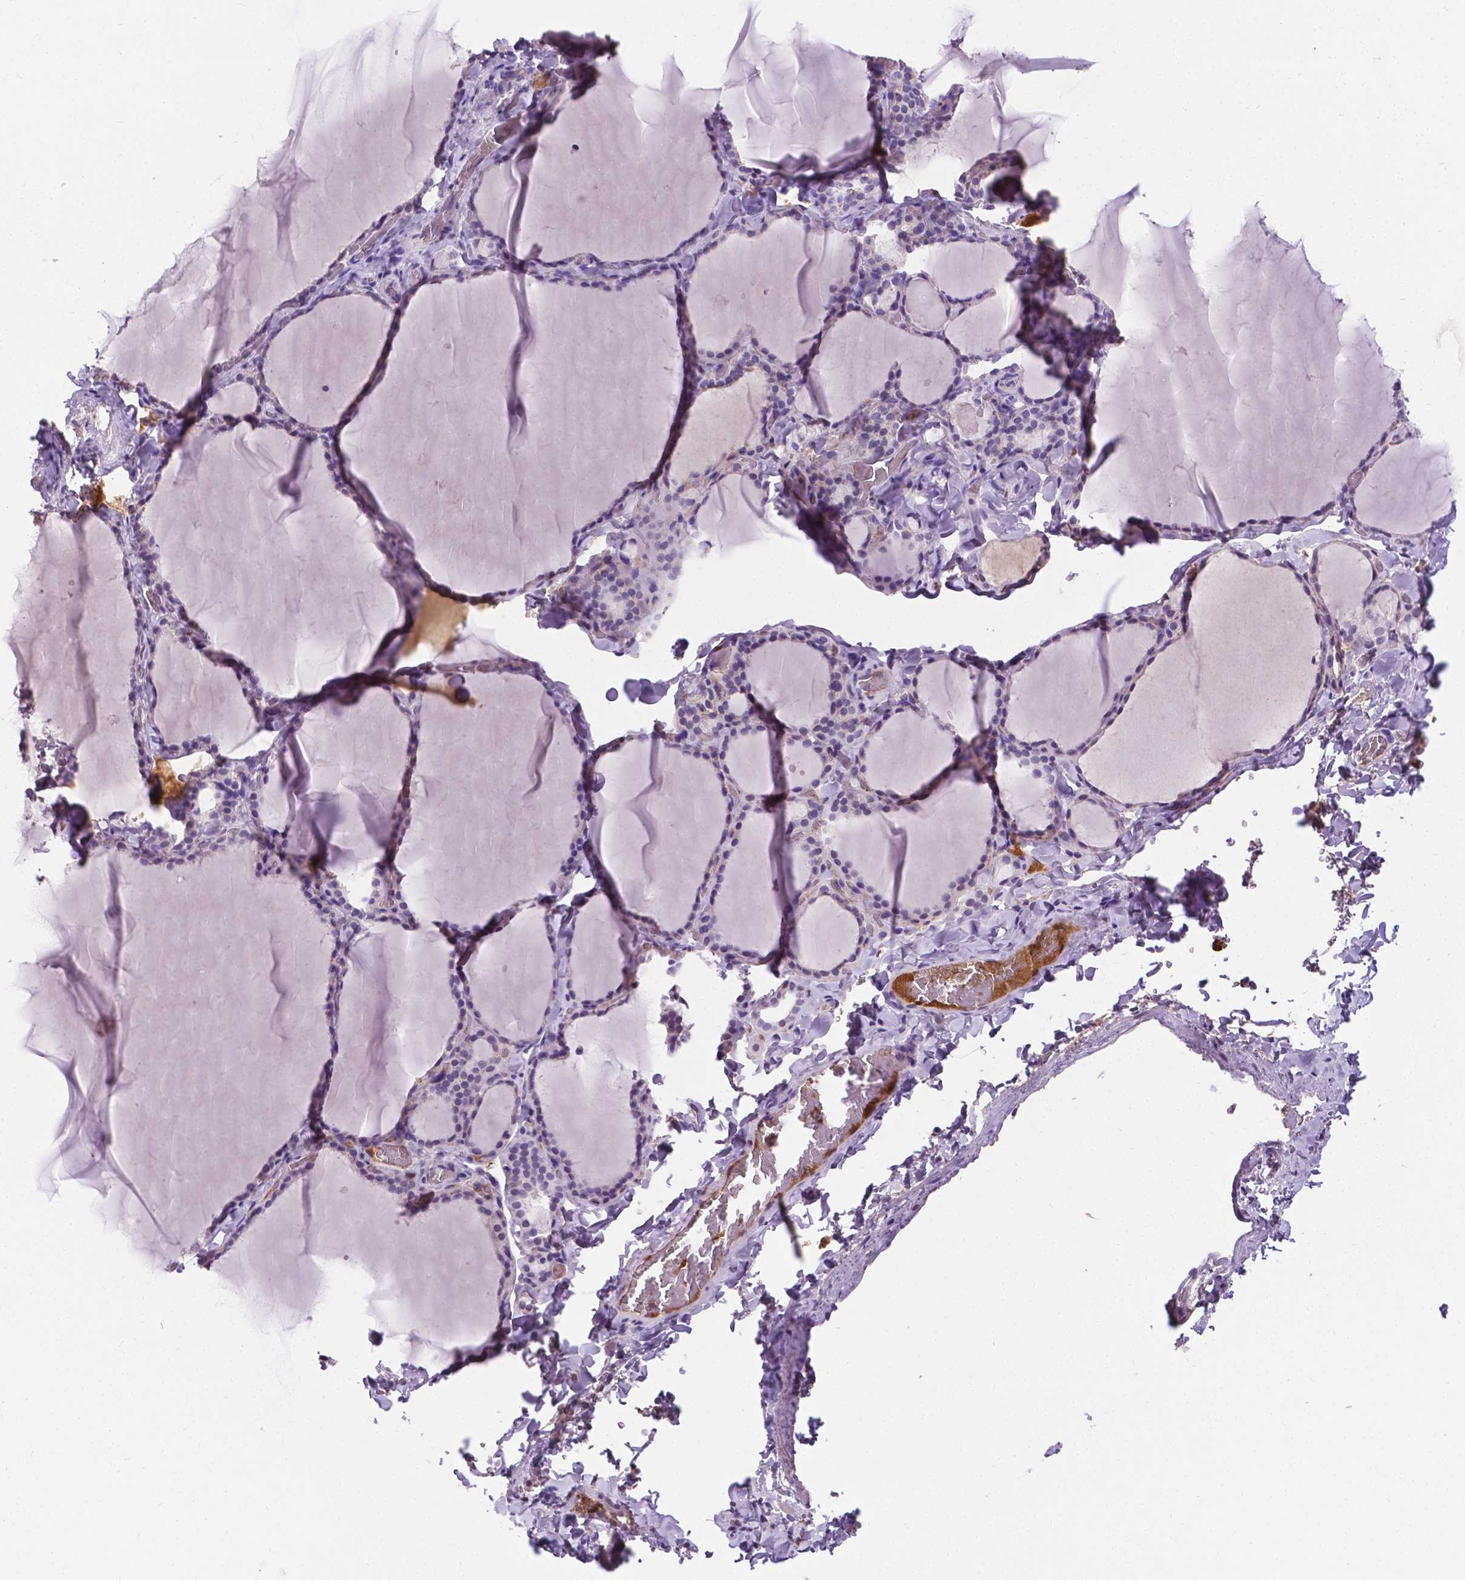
{"staining": {"intensity": "negative", "quantity": "none", "location": "none"}, "tissue": "thyroid gland", "cell_type": "Glandular cells", "image_type": "normal", "snomed": [{"axis": "morphology", "description": "Normal tissue, NOS"}, {"axis": "topography", "description": "Thyroid gland"}], "caption": "IHC micrograph of normal thyroid gland stained for a protein (brown), which demonstrates no expression in glandular cells. (DAB IHC, high magnification).", "gene": "APOE", "patient": {"sex": "female", "age": 22}}